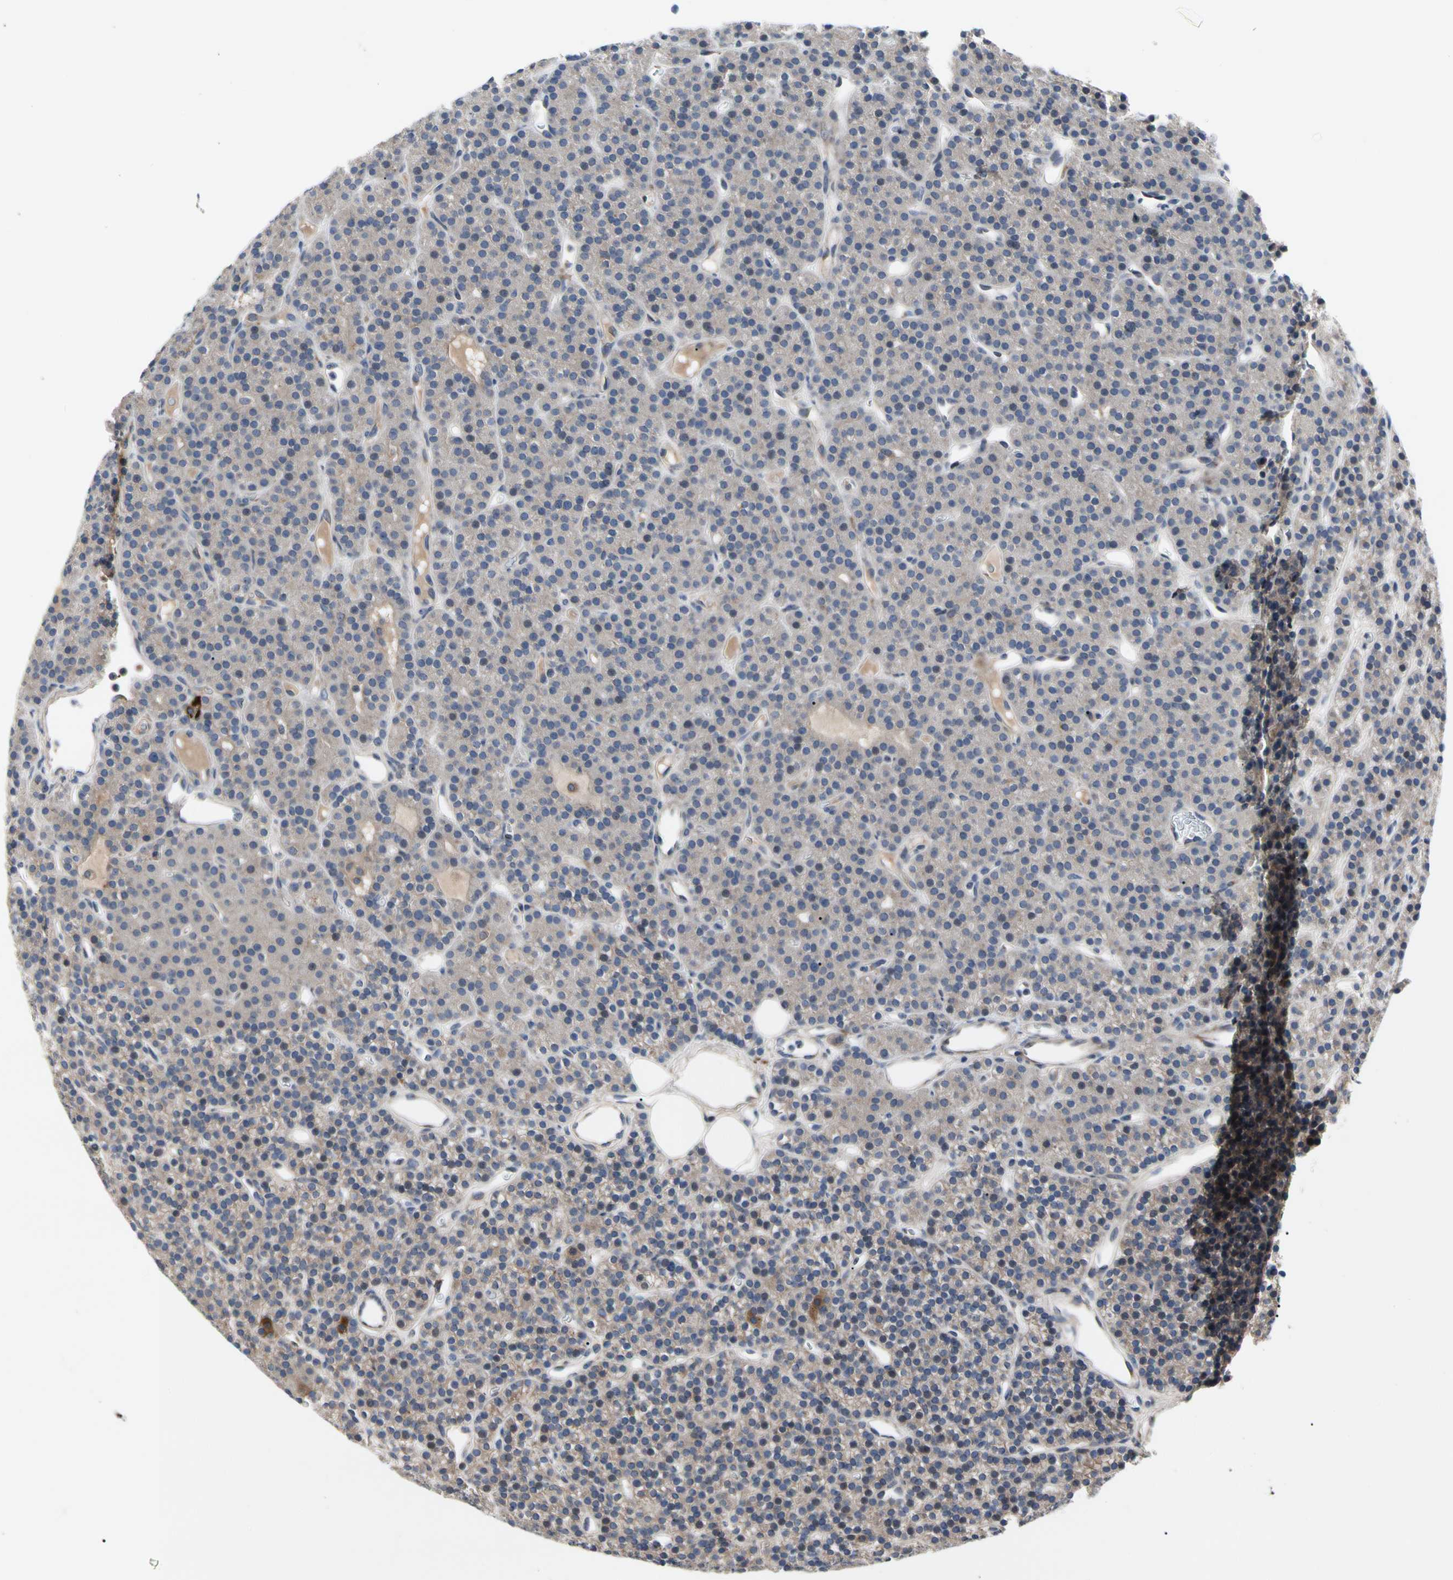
{"staining": {"intensity": "weak", "quantity": ">75%", "location": "cytoplasmic/membranous"}, "tissue": "parathyroid gland", "cell_type": "Glandular cells", "image_type": "normal", "snomed": [{"axis": "morphology", "description": "Normal tissue, NOS"}, {"axis": "morphology", "description": "Hyperplasia, NOS"}, {"axis": "topography", "description": "Parathyroid gland"}], "caption": "Protein analysis of normal parathyroid gland exhibits weak cytoplasmic/membranous staining in about >75% of glandular cells.", "gene": "MMEL1", "patient": {"sex": "male", "age": 44}}